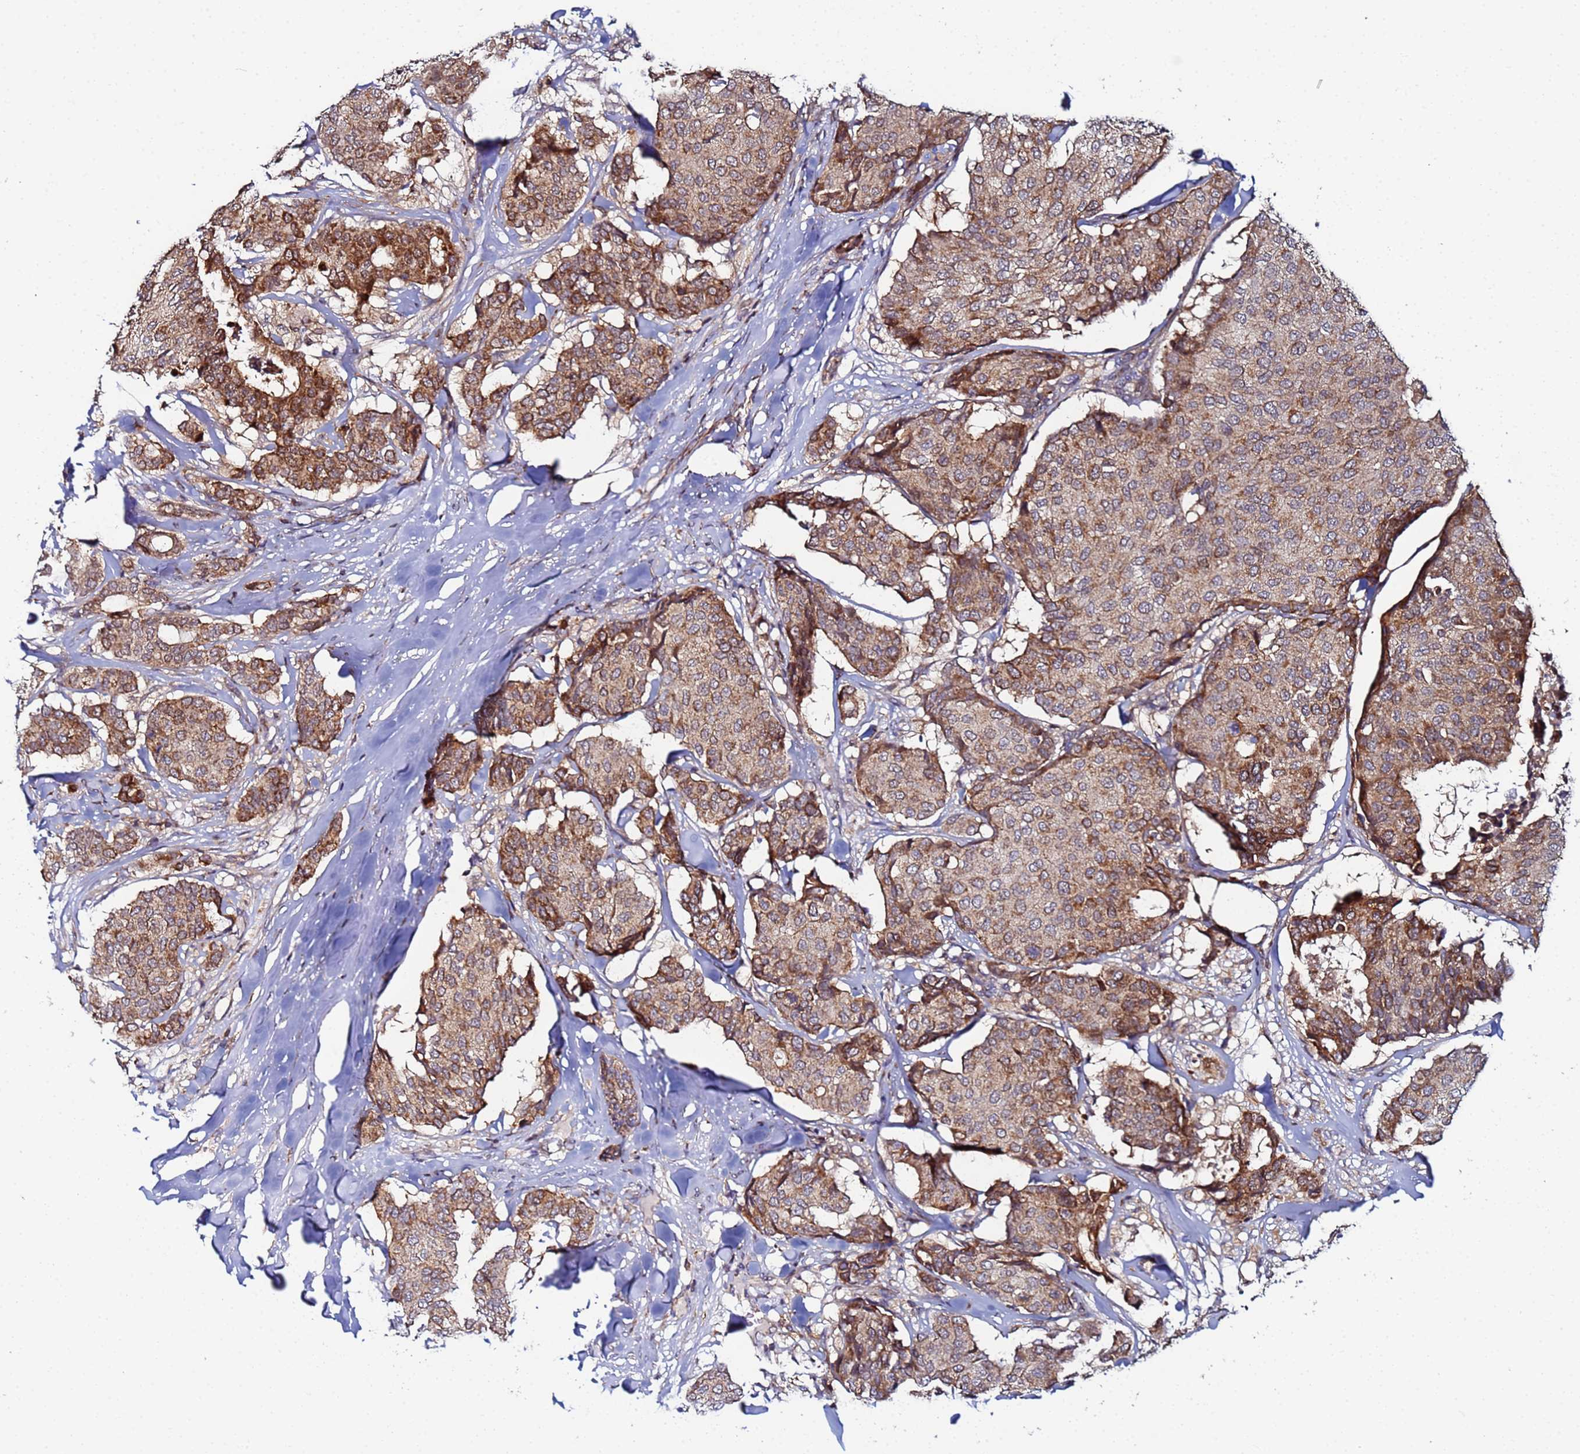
{"staining": {"intensity": "moderate", "quantity": ">75%", "location": "cytoplasmic/membranous"}, "tissue": "breast cancer", "cell_type": "Tumor cells", "image_type": "cancer", "snomed": [{"axis": "morphology", "description": "Duct carcinoma"}, {"axis": "topography", "description": "Breast"}], "caption": "Breast cancer was stained to show a protein in brown. There is medium levels of moderate cytoplasmic/membranous staining in about >75% of tumor cells.", "gene": "CCDC127", "patient": {"sex": "female", "age": 75}}